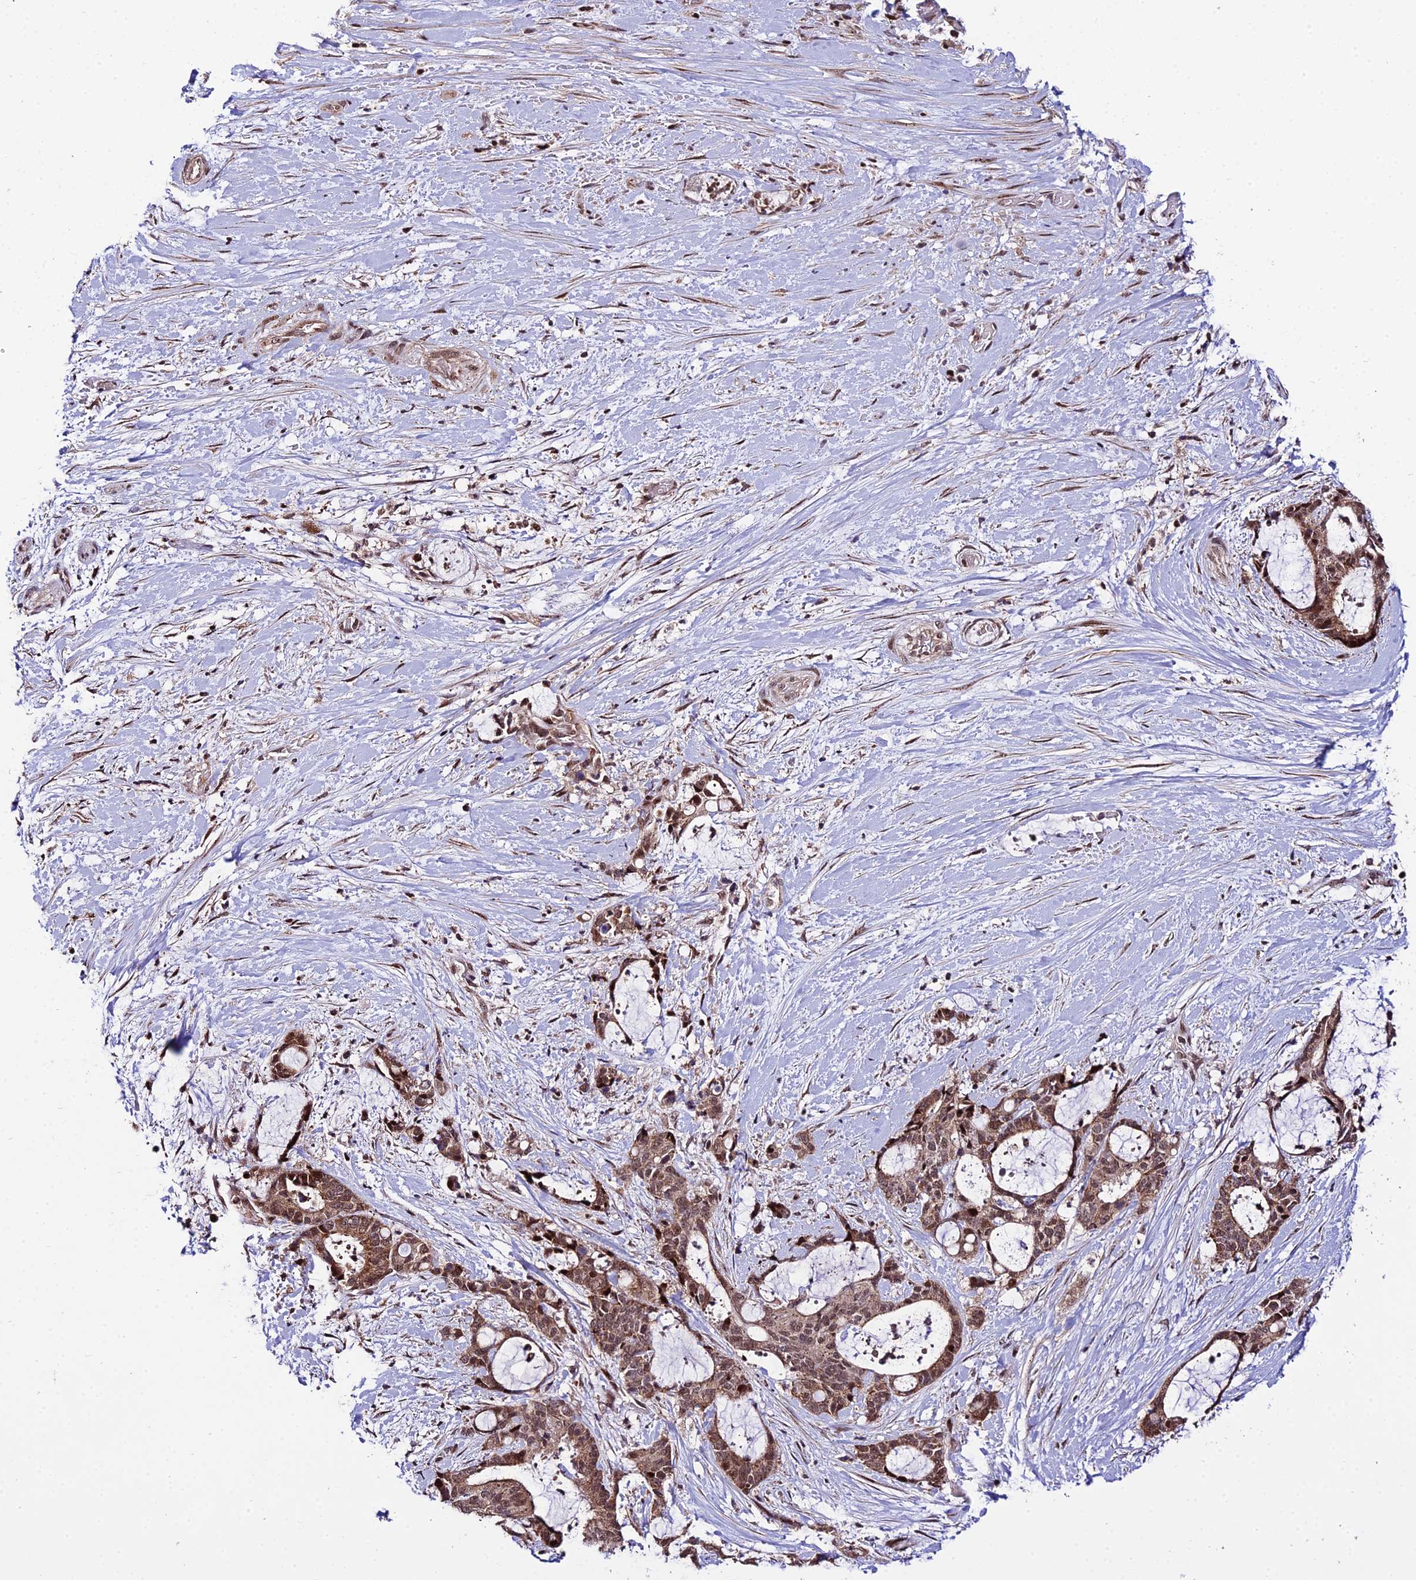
{"staining": {"intensity": "moderate", "quantity": ">75%", "location": "cytoplasmic/membranous,nuclear"}, "tissue": "liver cancer", "cell_type": "Tumor cells", "image_type": "cancer", "snomed": [{"axis": "morphology", "description": "Normal tissue, NOS"}, {"axis": "morphology", "description": "Cholangiocarcinoma"}, {"axis": "topography", "description": "Liver"}, {"axis": "topography", "description": "Peripheral nerve tissue"}], "caption": "Immunohistochemistry of liver cancer exhibits medium levels of moderate cytoplasmic/membranous and nuclear positivity in about >75% of tumor cells.", "gene": "CIB3", "patient": {"sex": "female", "age": 73}}